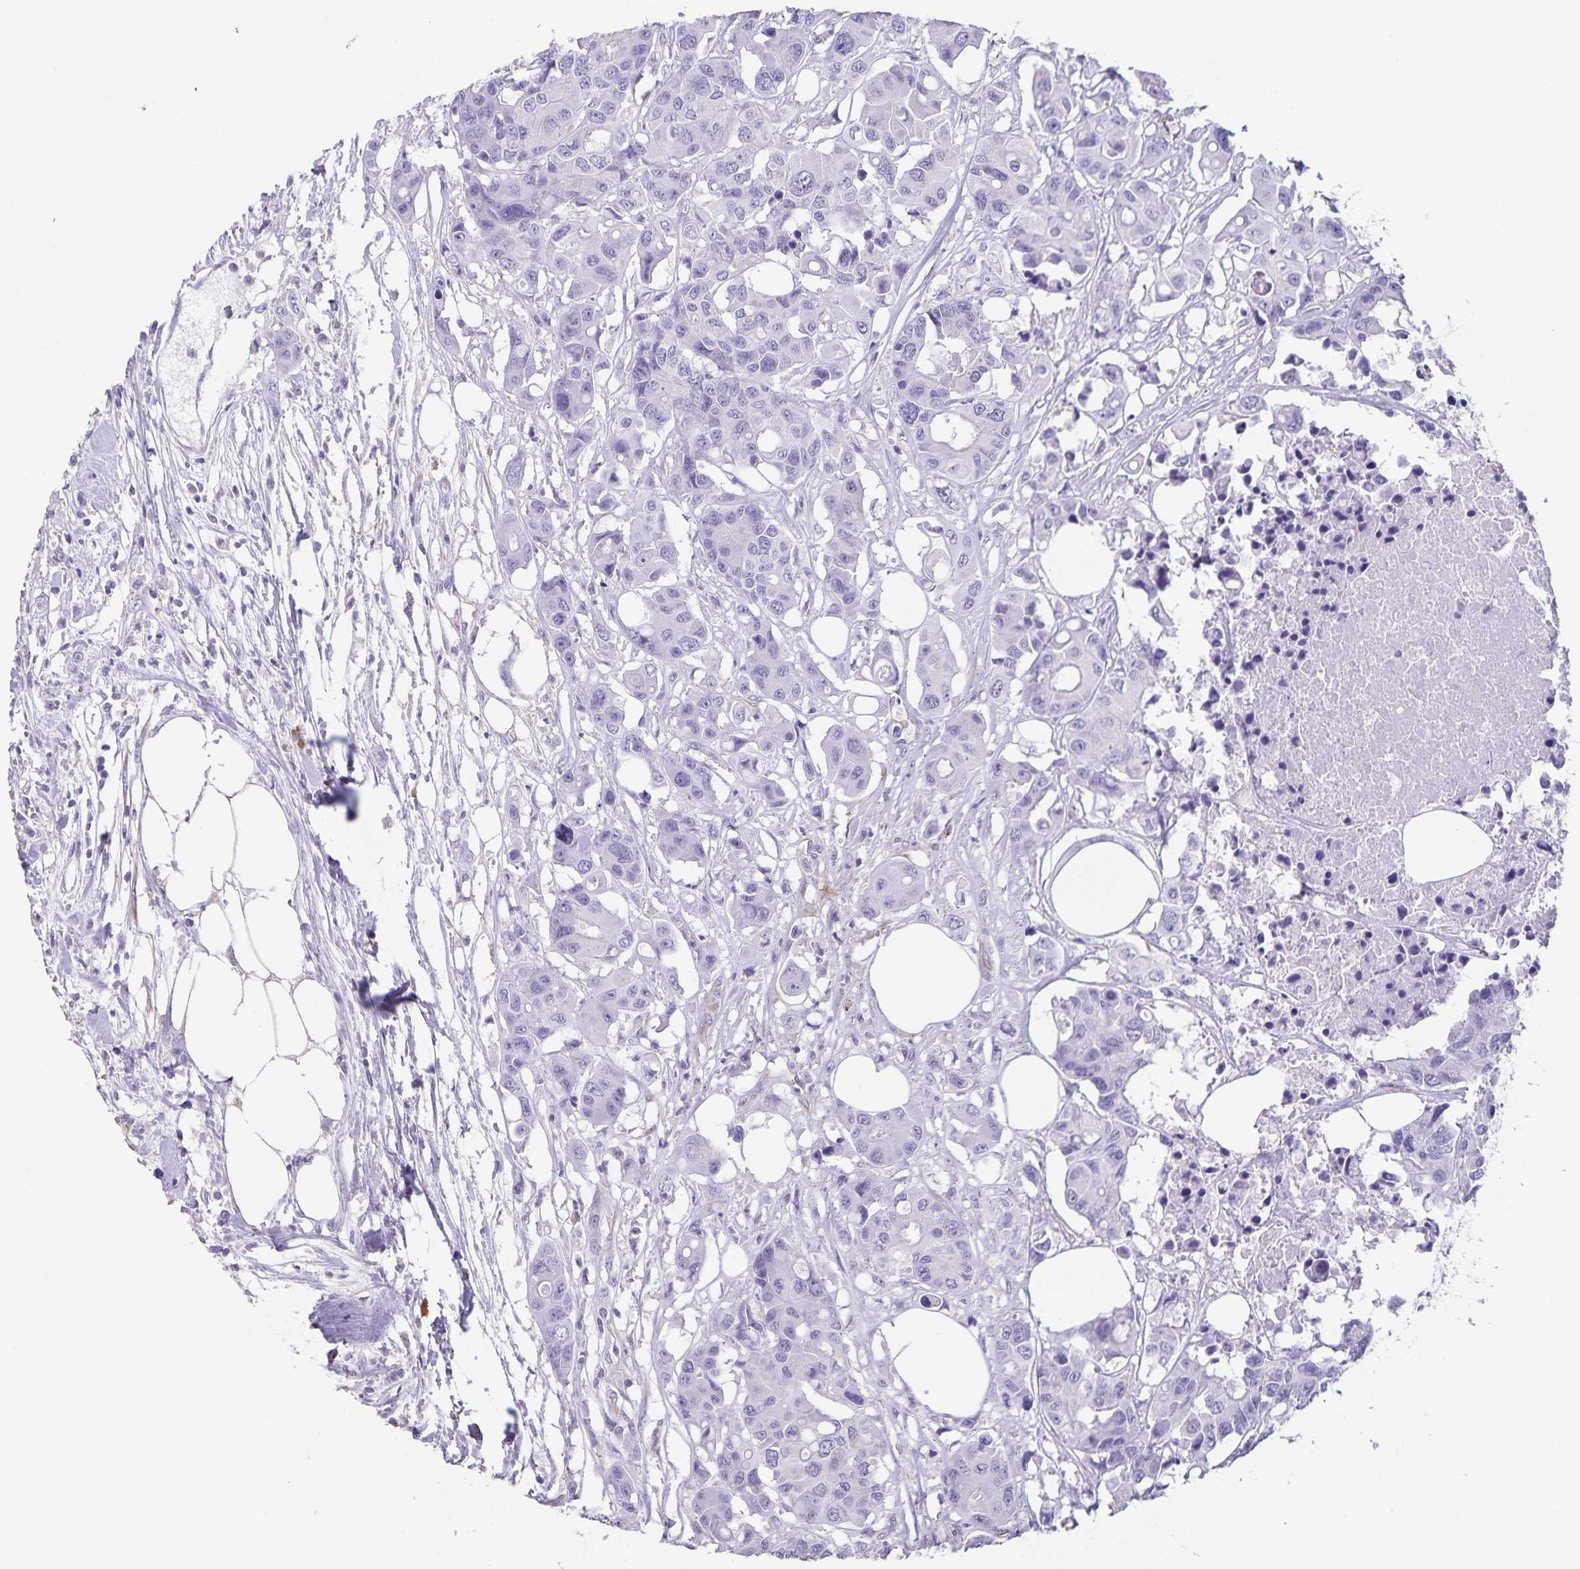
{"staining": {"intensity": "negative", "quantity": "none", "location": "none"}, "tissue": "colorectal cancer", "cell_type": "Tumor cells", "image_type": "cancer", "snomed": [{"axis": "morphology", "description": "Adenocarcinoma, NOS"}, {"axis": "topography", "description": "Colon"}], "caption": "Colorectal adenocarcinoma stained for a protein using IHC exhibits no staining tumor cells.", "gene": "SYNM", "patient": {"sex": "male", "age": 77}}